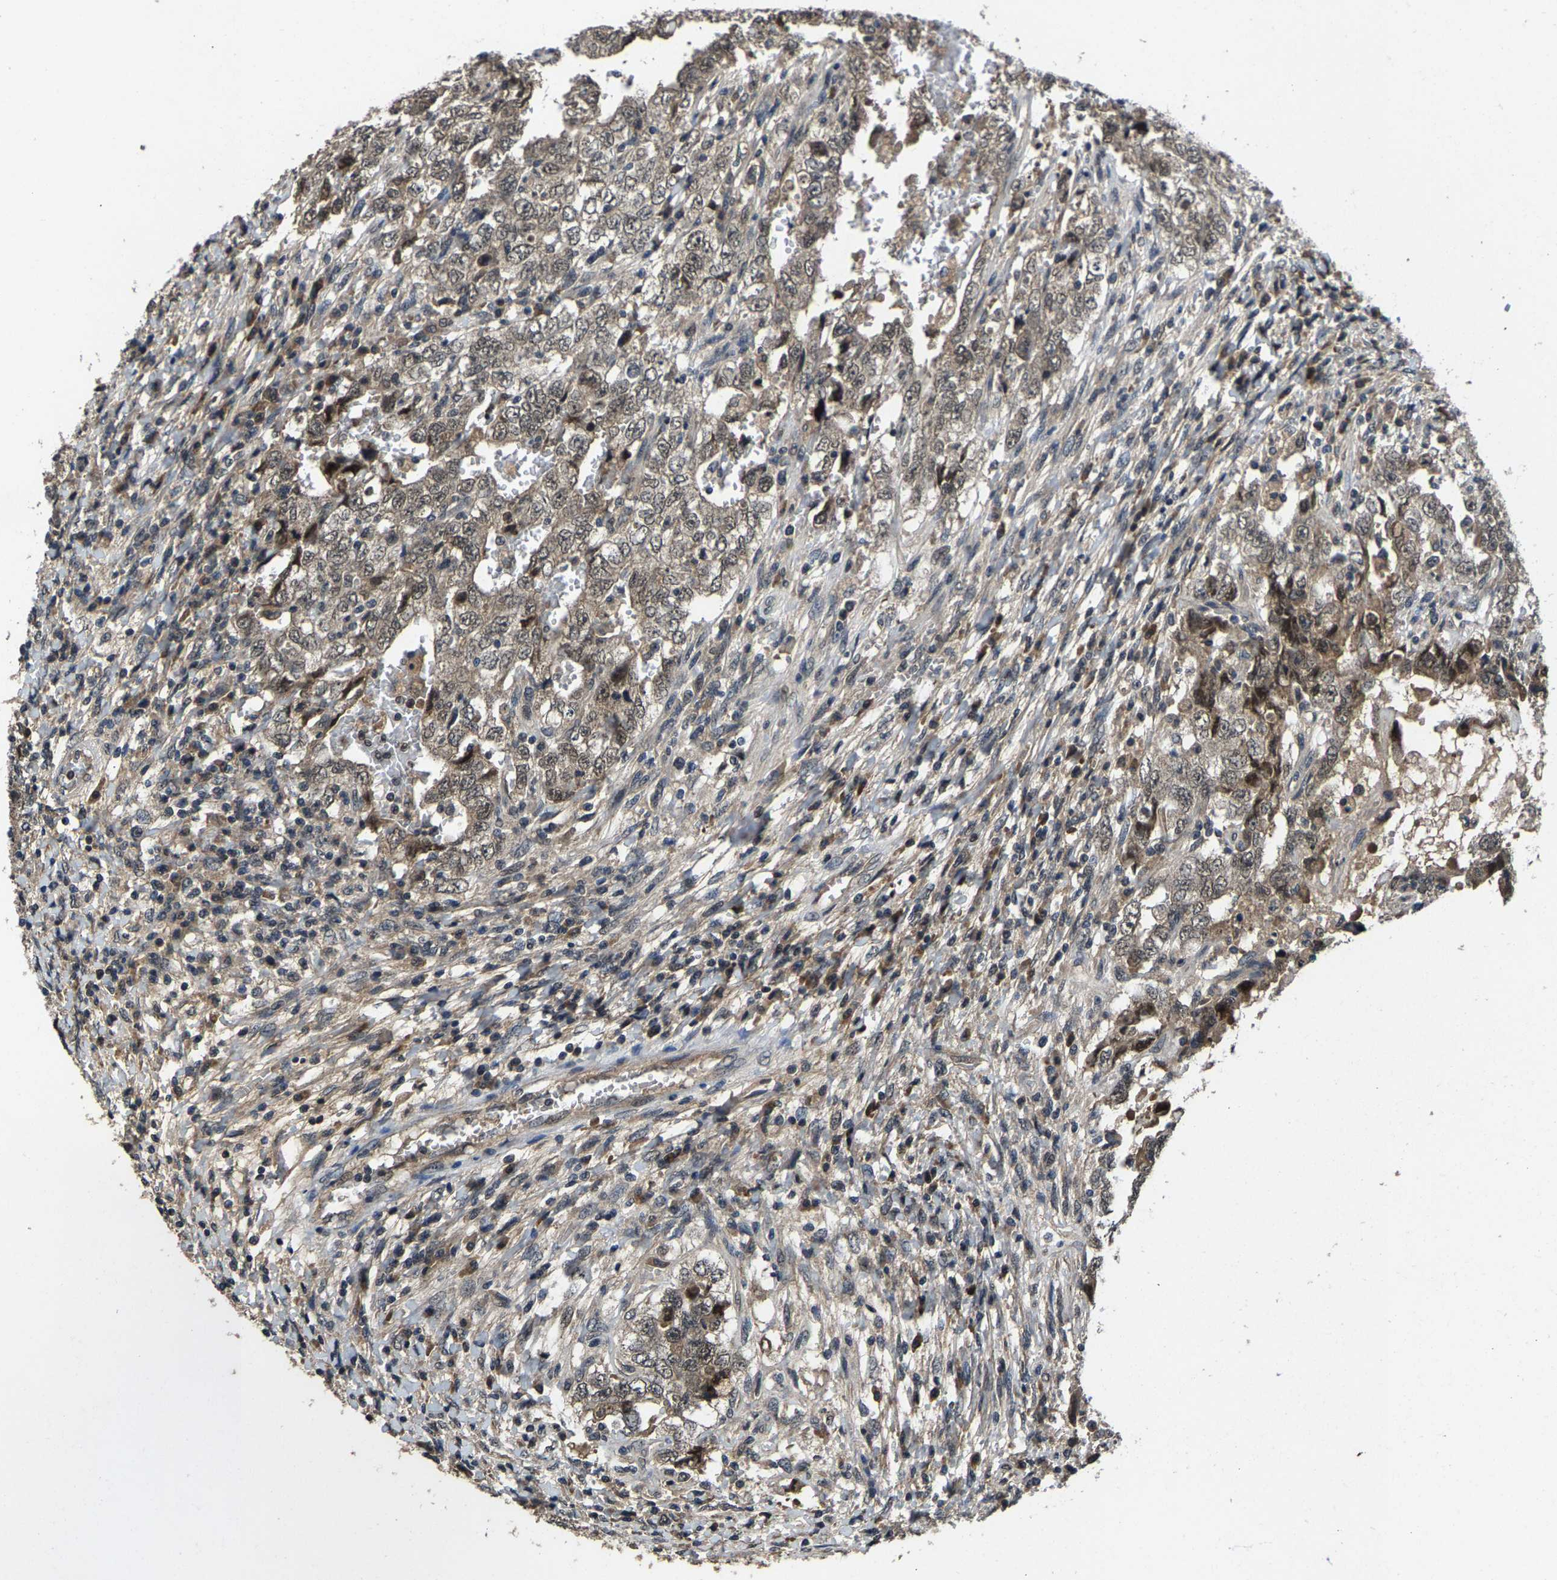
{"staining": {"intensity": "weak", "quantity": ">75%", "location": "cytoplasmic/membranous,nuclear"}, "tissue": "testis cancer", "cell_type": "Tumor cells", "image_type": "cancer", "snomed": [{"axis": "morphology", "description": "Carcinoma, Embryonal, NOS"}, {"axis": "topography", "description": "Testis"}], "caption": "Embryonal carcinoma (testis) was stained to show a protein in brown. There is low levels of weak cytoplasmic/membranous and nuclear expression in about >75% of tumor cells.", "gene": "HUWE1", "patient": {"sex": "male", "age": 26}}